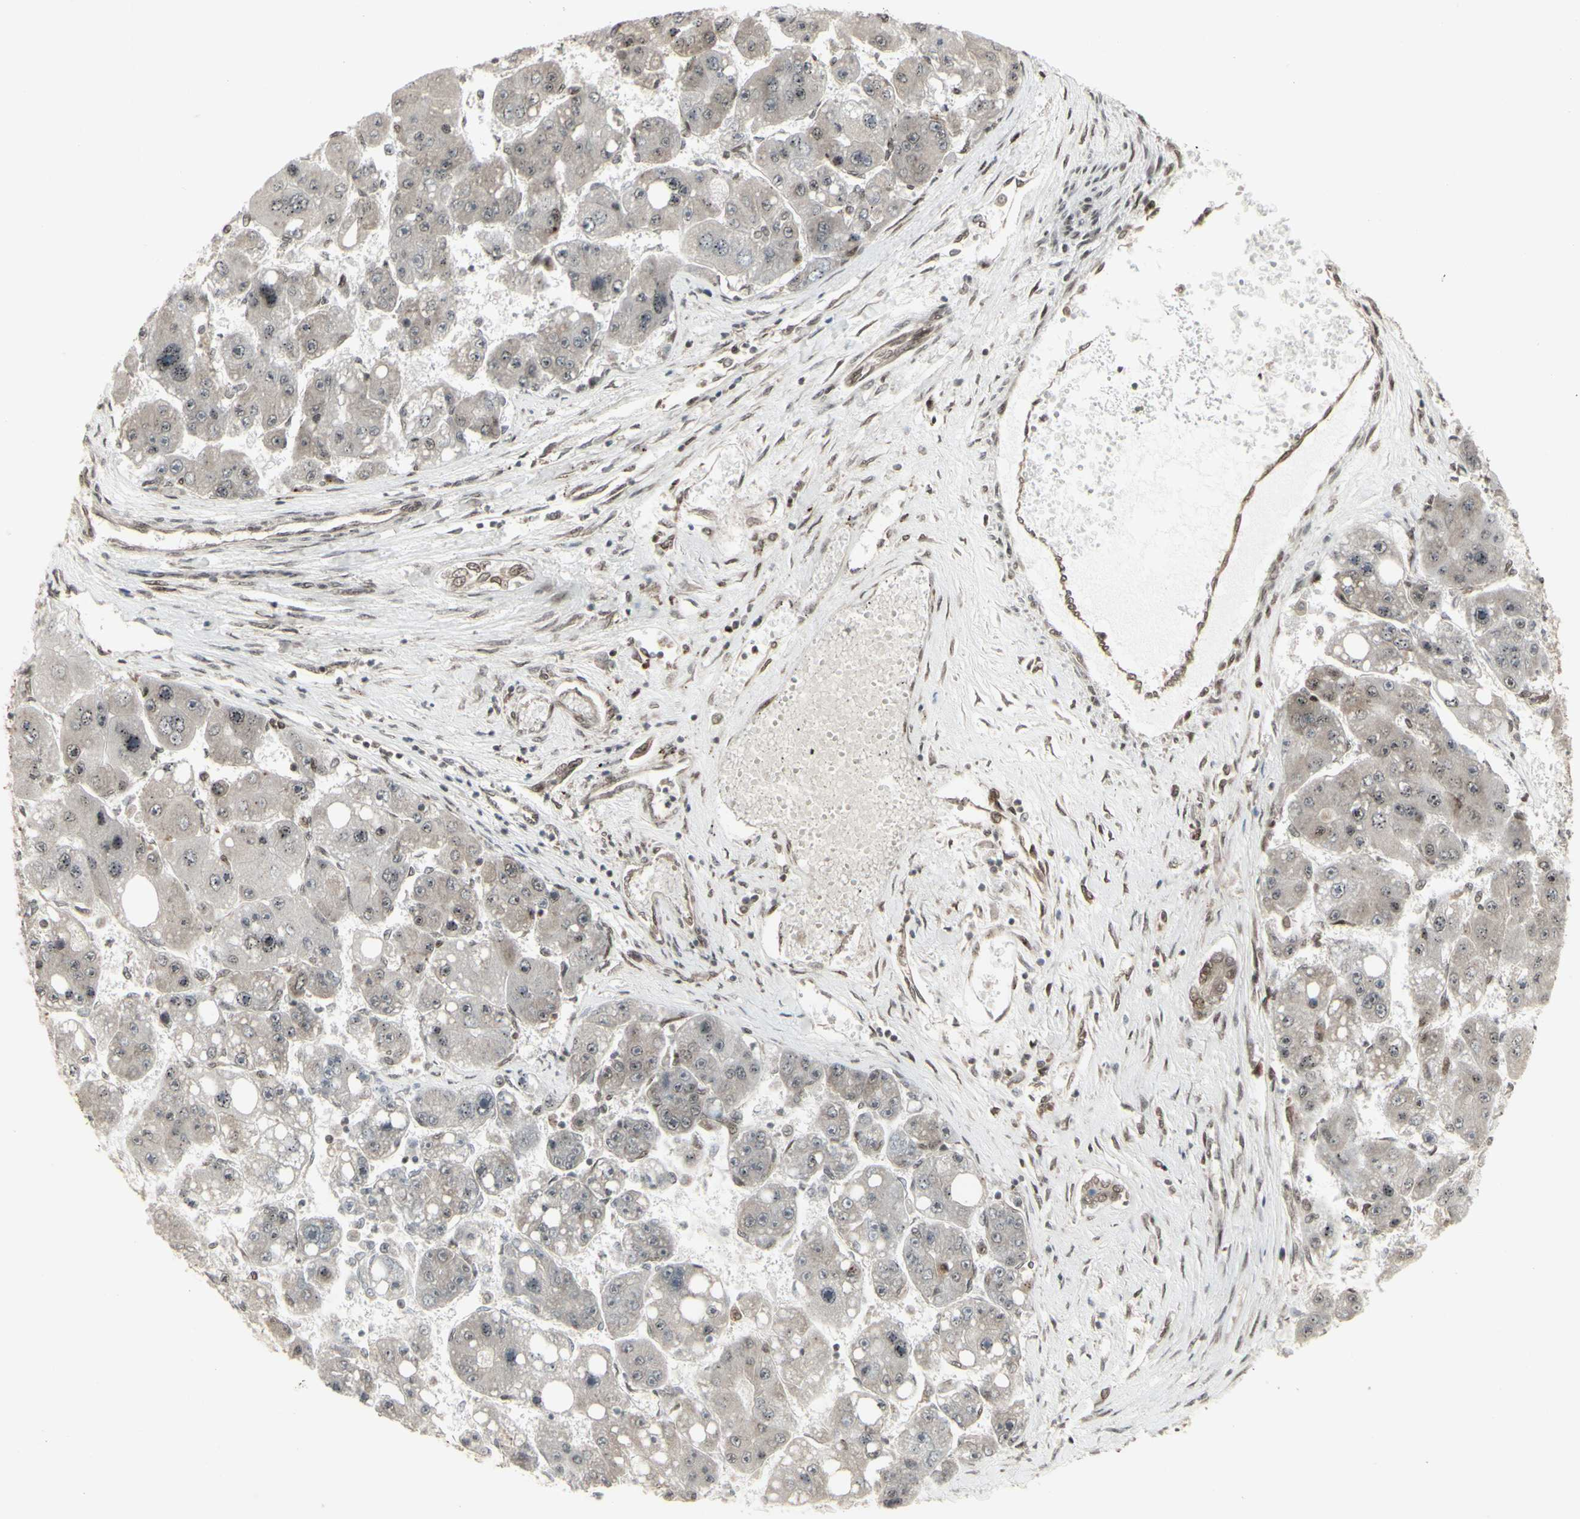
{"staining": {"intensity": "weak", "quantity": ">75%", "location": "cytoplasmic/membranous"}, "tissue": "liver cancer", "cell_type": "Tumor cells", "image_type": "cancer", "snomed": [{"axis": "morphology", "description": "Carcinoma, Hepatocellular, NOS"}, {"axis": "topography", "description": "Liver"}], "caption": "A photomicrograph of human liver cancer stained for a protein reveals weak cytoplasmic/membranous brown staining in tumor cells.", "gene": "CBX1", "patient": {"sex": "female", "age": 61}}